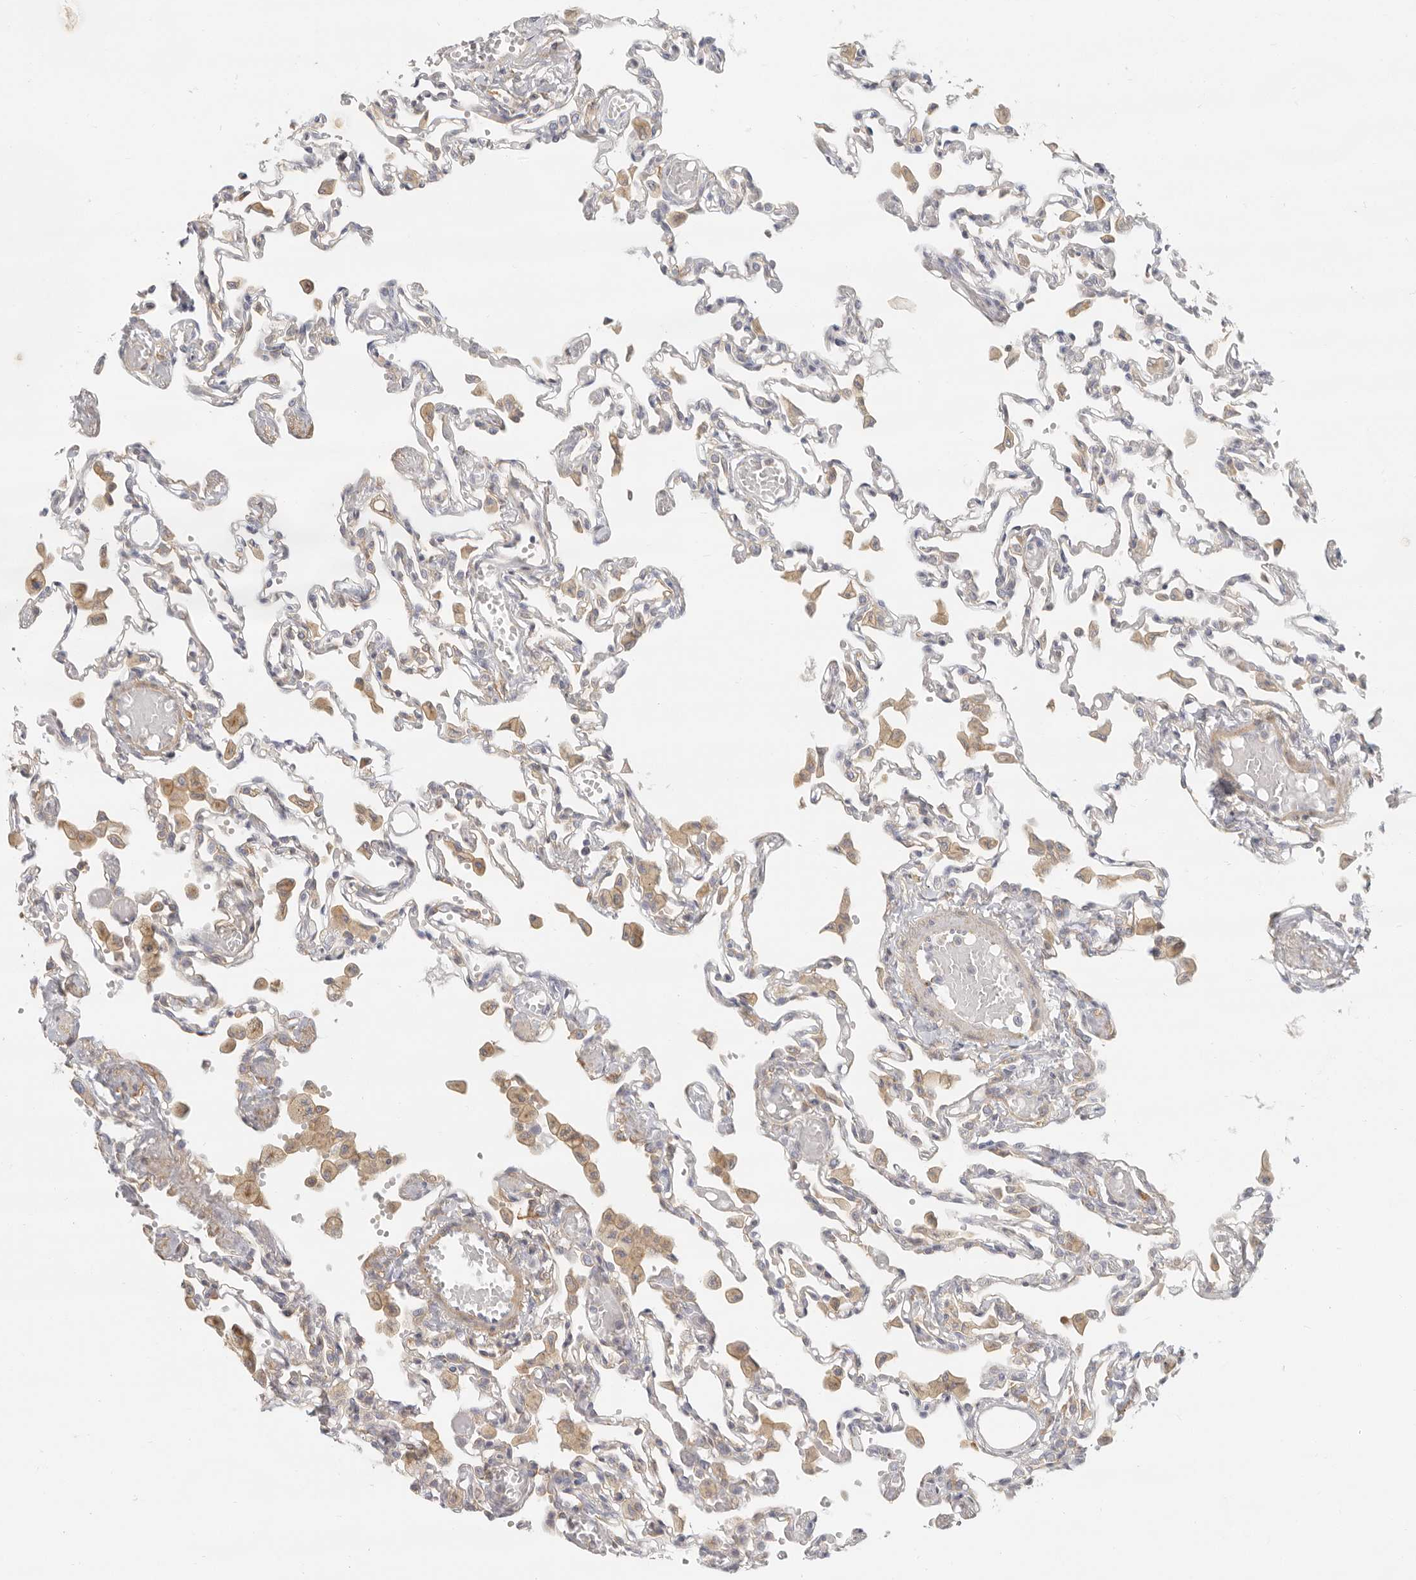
{"staining": {"intensity": "negative", "quantity": "none", "location": "none"}, "tissue": "lung", "cell_type": "Alveolar cells", "image_type": "normal", "snomed": [{"axis": "morphology", "description": "Normal tissue, NOS"}, {"axis": "topography", "description": "Bronchus"}, {"axis": "topography", "description": "Lung"}], "caption": "Immunohistochemistry (IHC) histopathology image of unremarkable human lung stained for a protein (brown), which demonstrates no staining in alveolar cells.", "gene": "NIBAN1", "patient": {"sex": "female", "age": 49}}